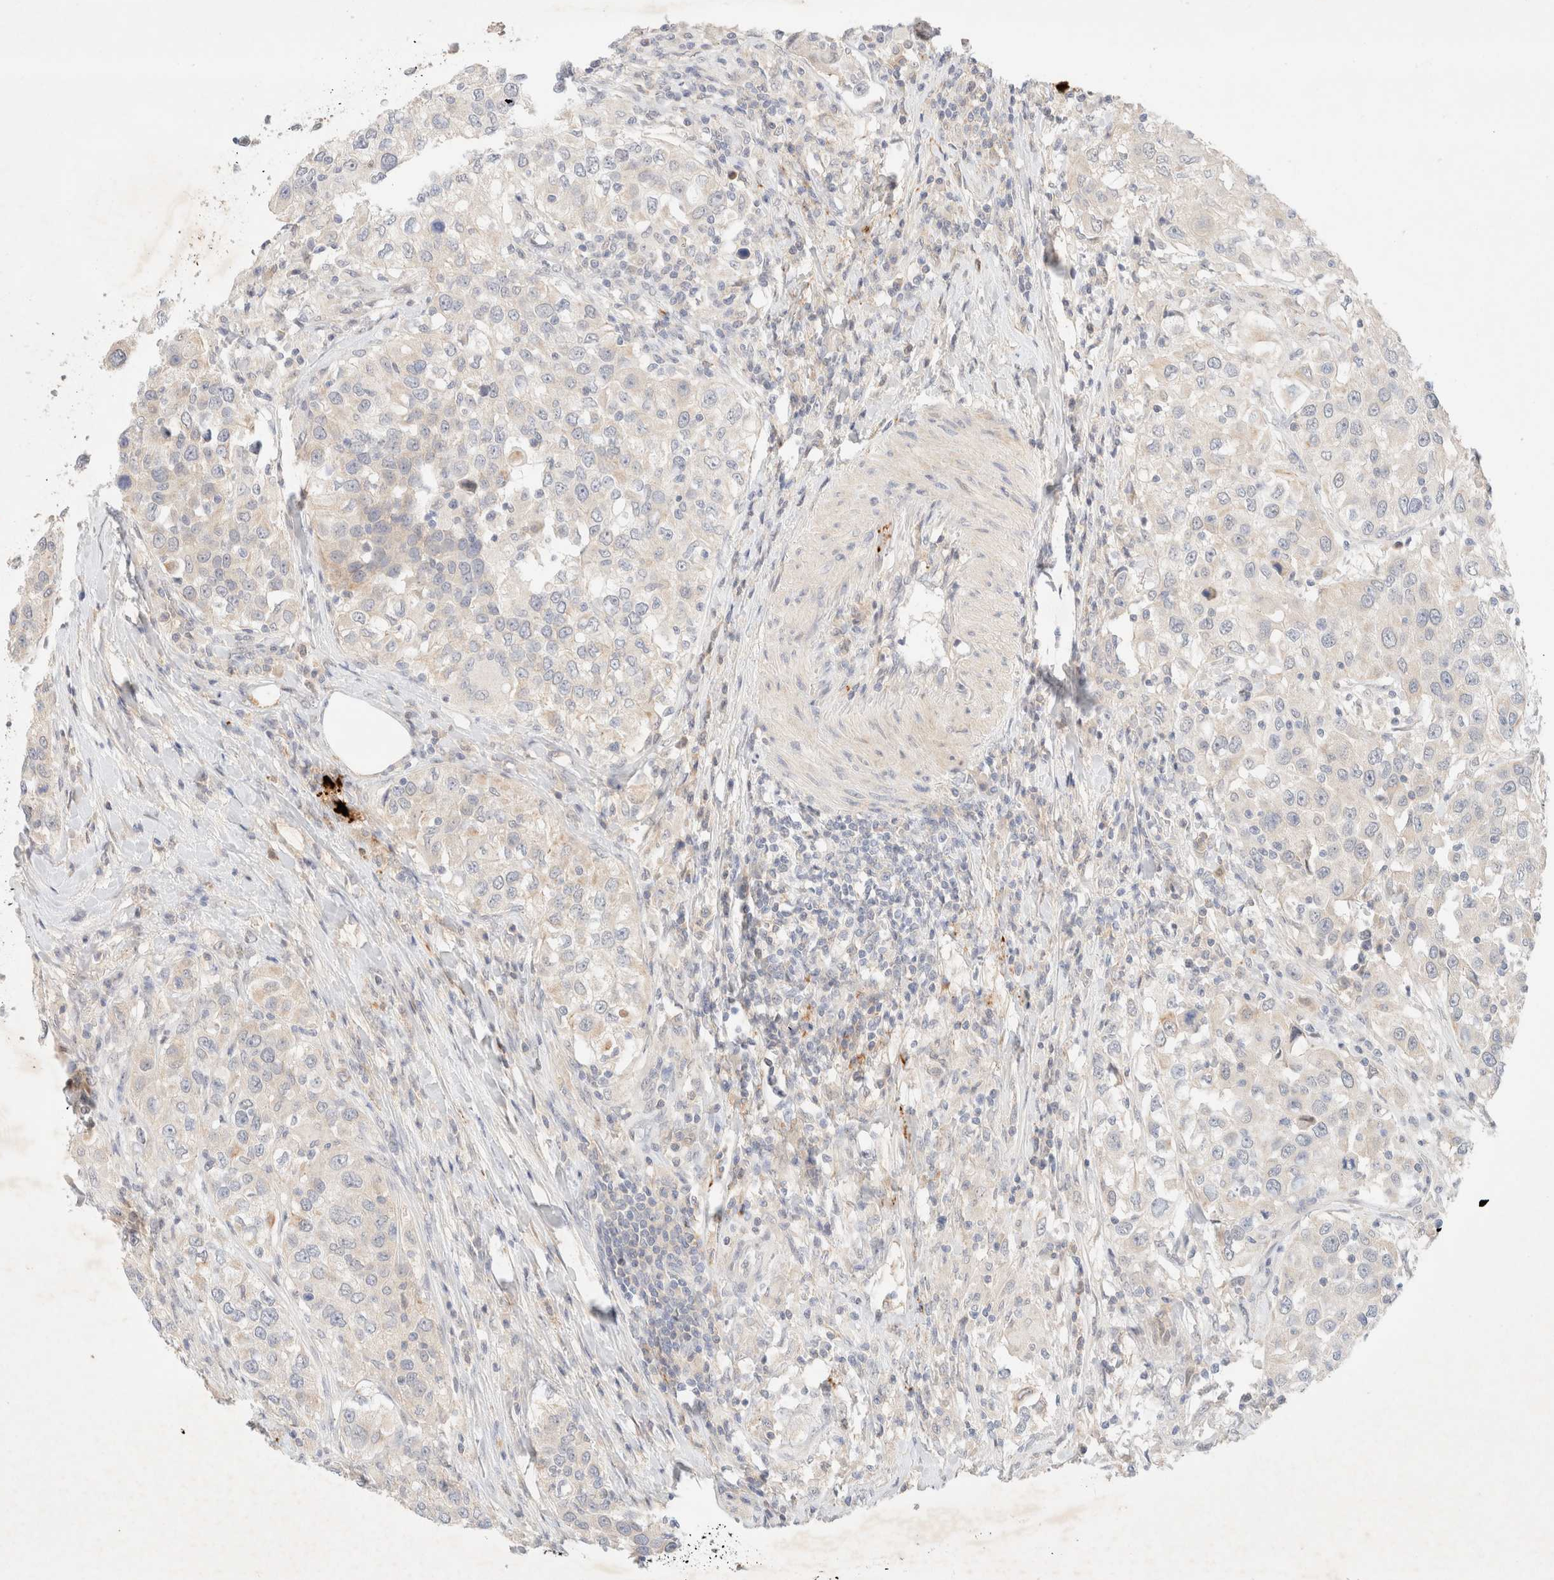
{"staining": {"intensity": "negative", "quantity": "none", "location": "none"}, "tissue": "urothelial cancer", "cell_type": "Tumor cells", "image_type": "cancer", "snomed": [{"axis": "morphology", "description": "Urothelial carcinoma, High grade"}, {"axis": "topography", "description": "Urinary bladder"}], "caption": "Tumor cells are negative for brown protein staining in urothelial carcinoma (high-grade).", "gene": "SGSM2", "patient": {"sex": "female", "age": 80}}